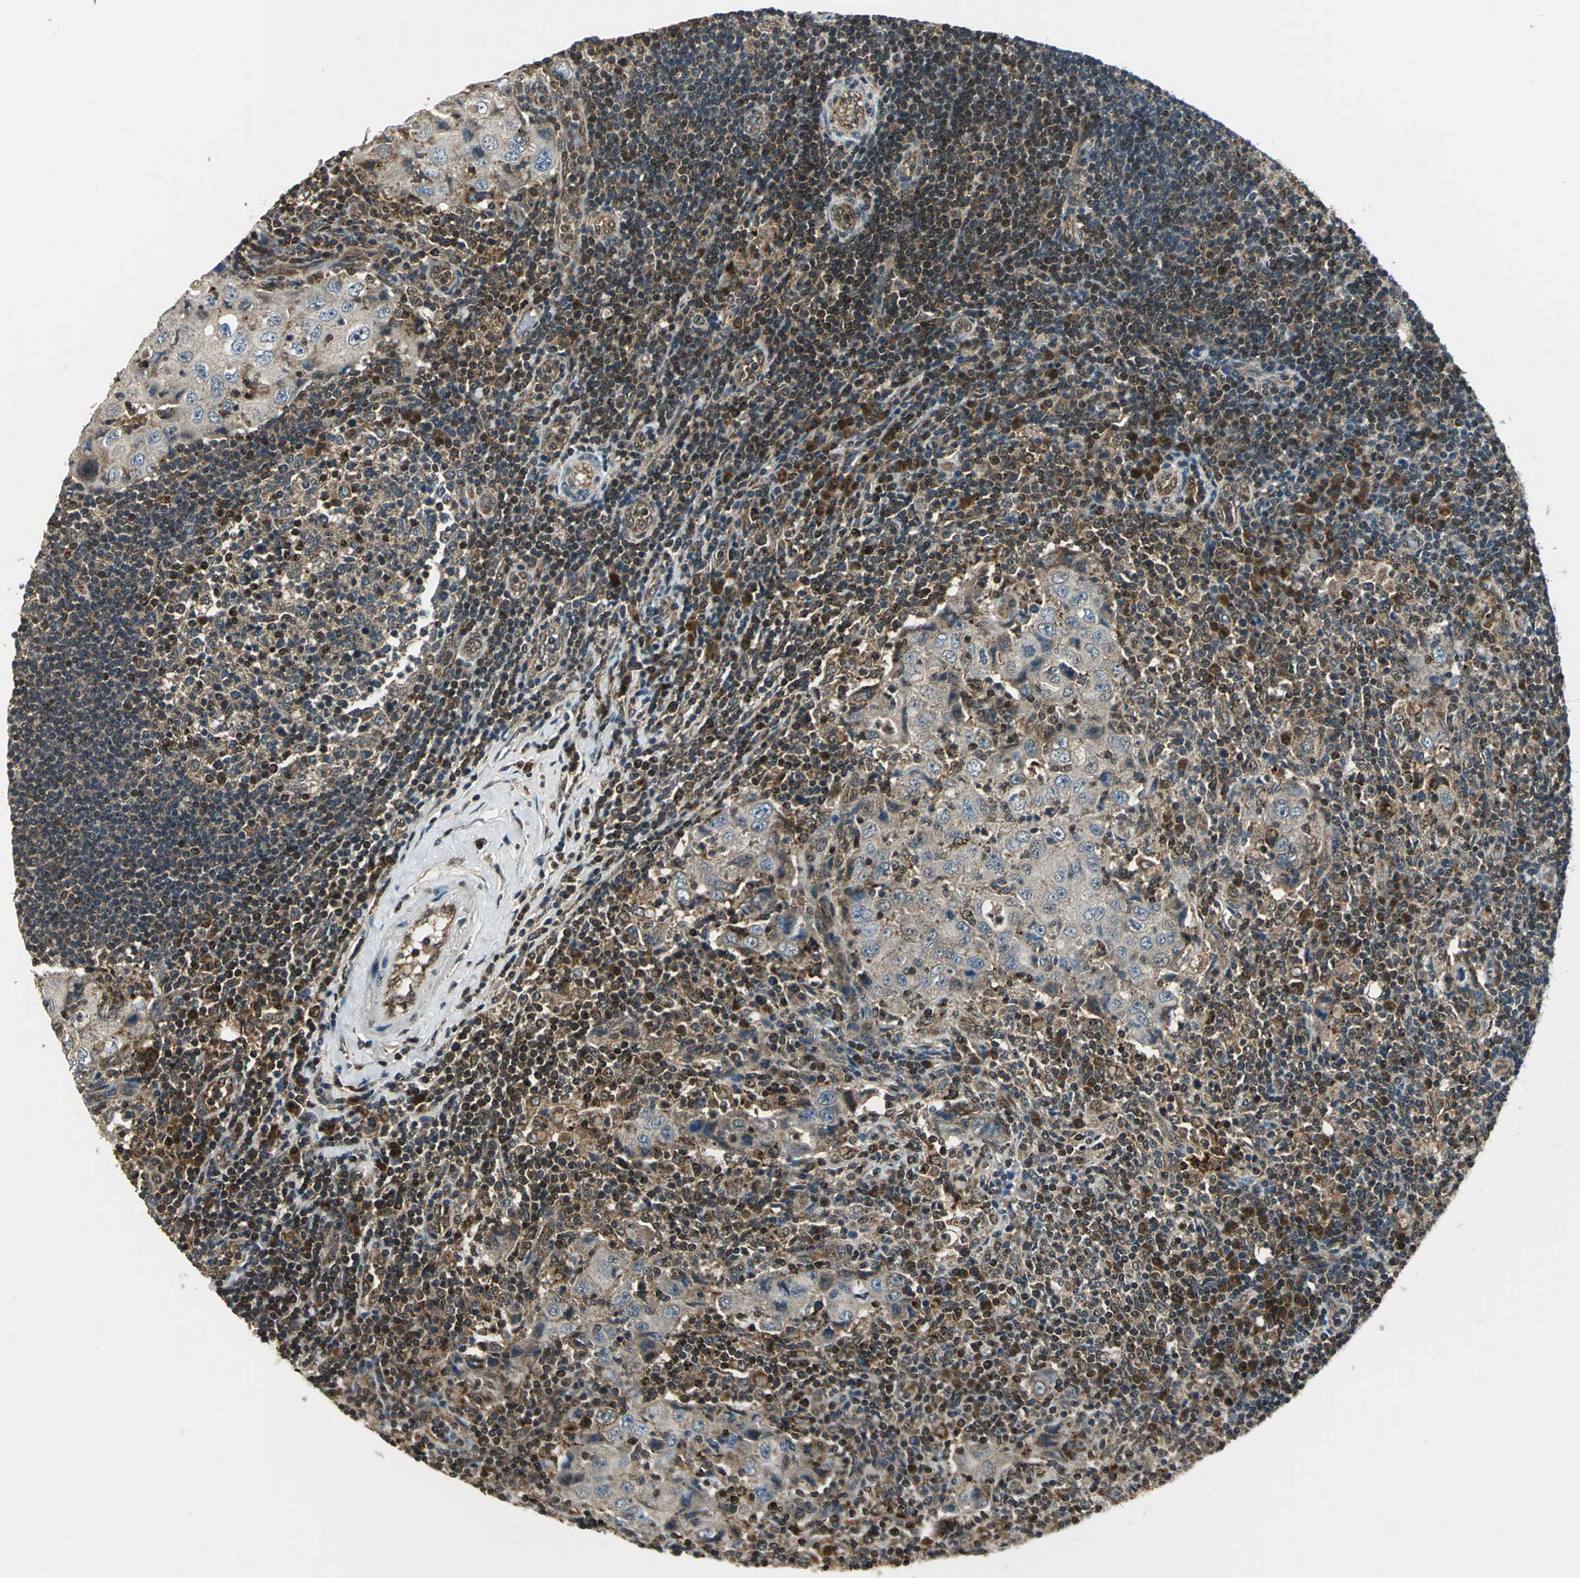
{"staining": {"intensity": "moderate", "quantity": "<25%", "location": "cytoplasmic/membranous,nuclear"}, "tissue": "lymph node", "cell_type": "Germinal center cells", "image_type": "normal", "snomed": [{"axis": "morphology", "description": "Normal tissue, NOS"}, {"axis": "morphology", "description": "Squamous cell carcinoma, metastatic, NOS"}, {"axis": "topography", "description": "Lymph node"}], "caption": "Normal lymph node reveals moderate cytoplasmic/membranous,nuclear positivity in approximately <25% of germinal center cells (DAB = brown stain, brightfield microscopy at high magnification)..", "gene": "NUDT2", "patient": {"sex": "female", "age": 53}}